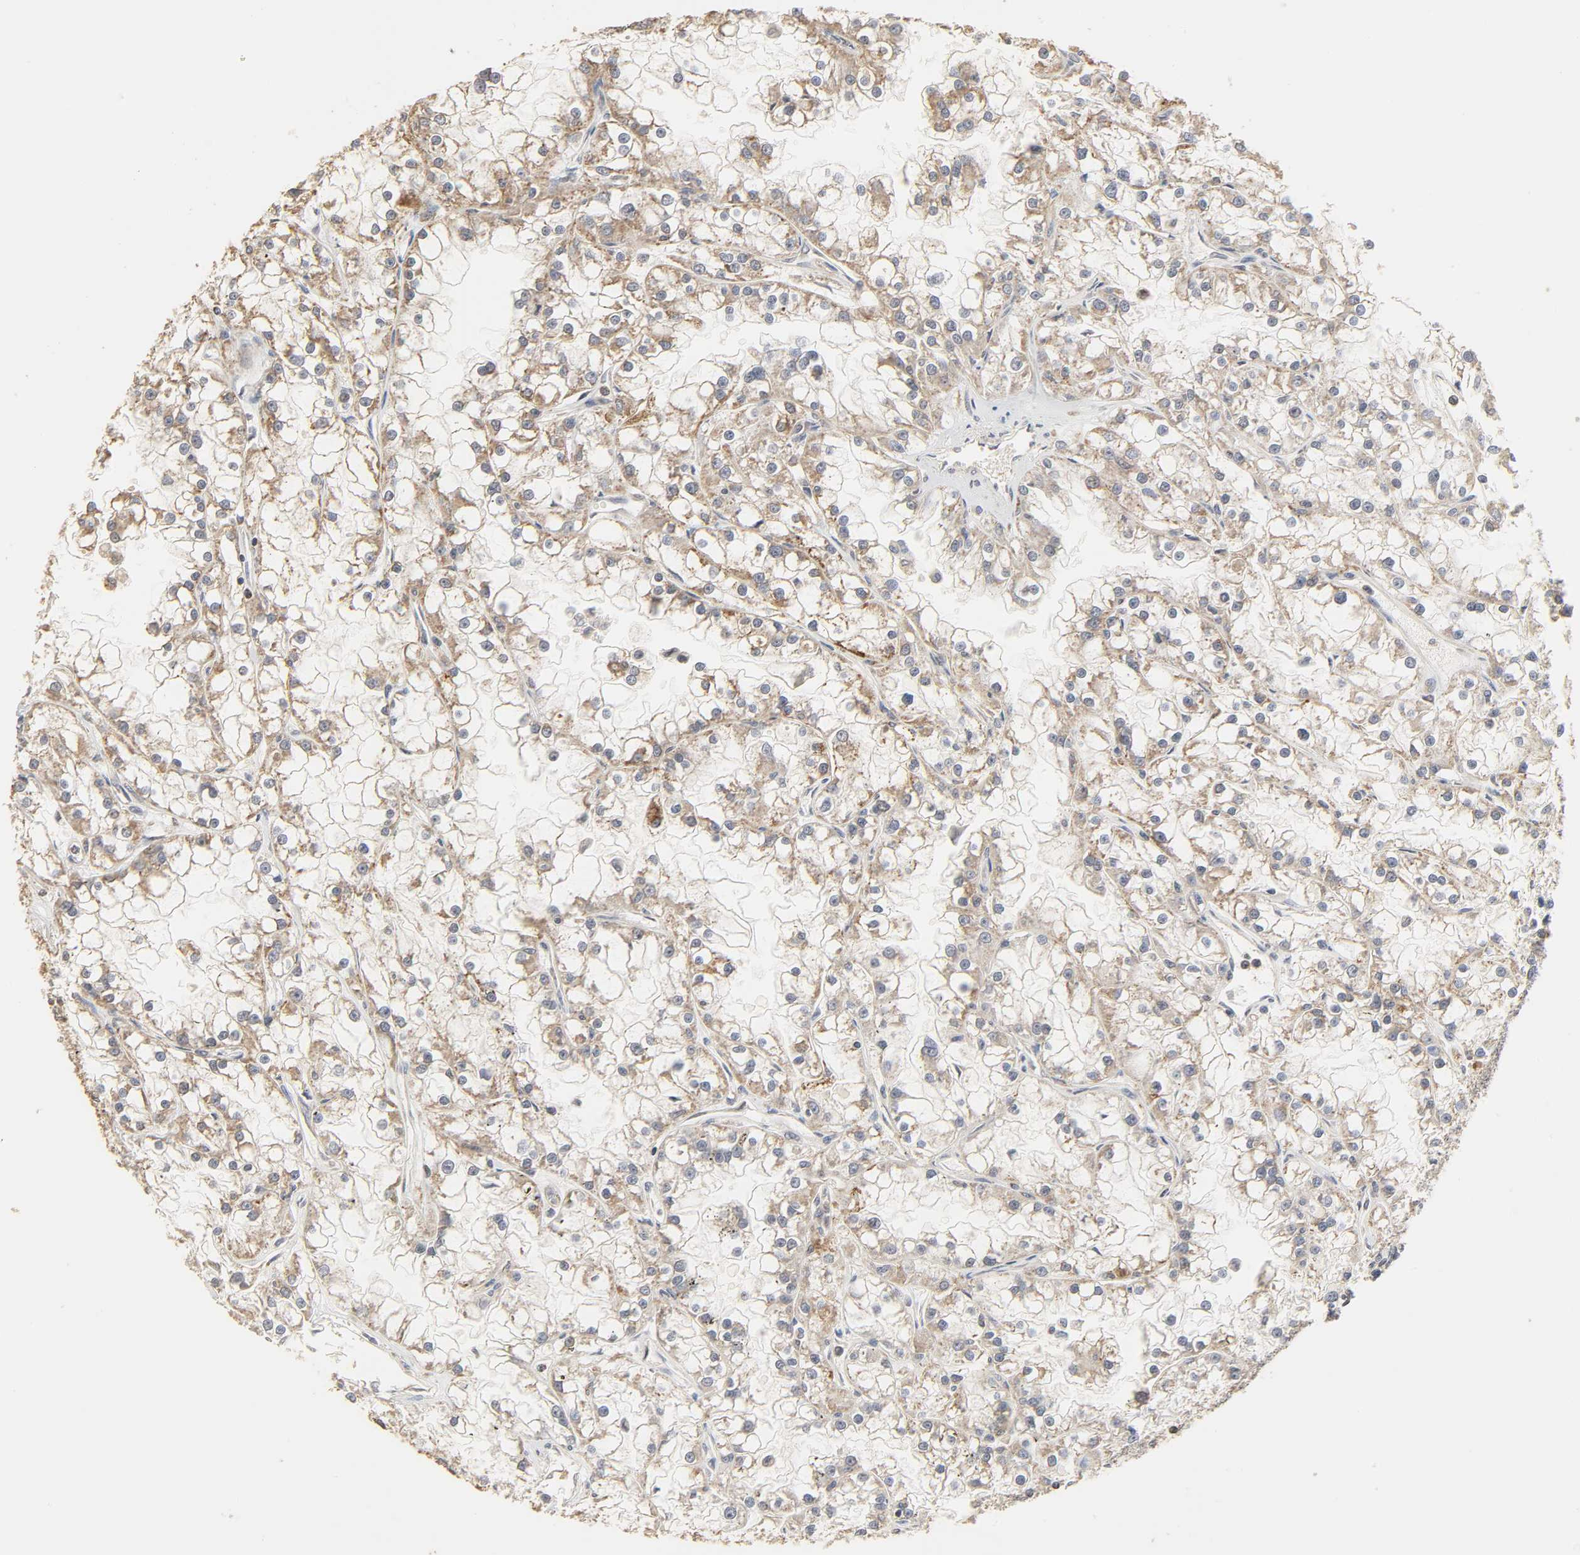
{"staining": {"intensity": "weak", "quantity": "25%-75%", "location": "cytoplasmic/membranous"}, "tissue": "renal cancer", "cell_type": "Tumor cells", "image_type": "cancer", "snomed": [{"axis": "morphology", "description": "Adenocarcinoma, NOS"}, {"axis": "topography", "description": "Kidney"}], "caption": "Protein expression analysis of human adenocarcinoma (renal) reveals weak cytoplasmic/membranous positivity in approximately 25%-75% of tumor cells.", "gene": "CLEC4E", "patient": {"sex": "female", "age": 52}}